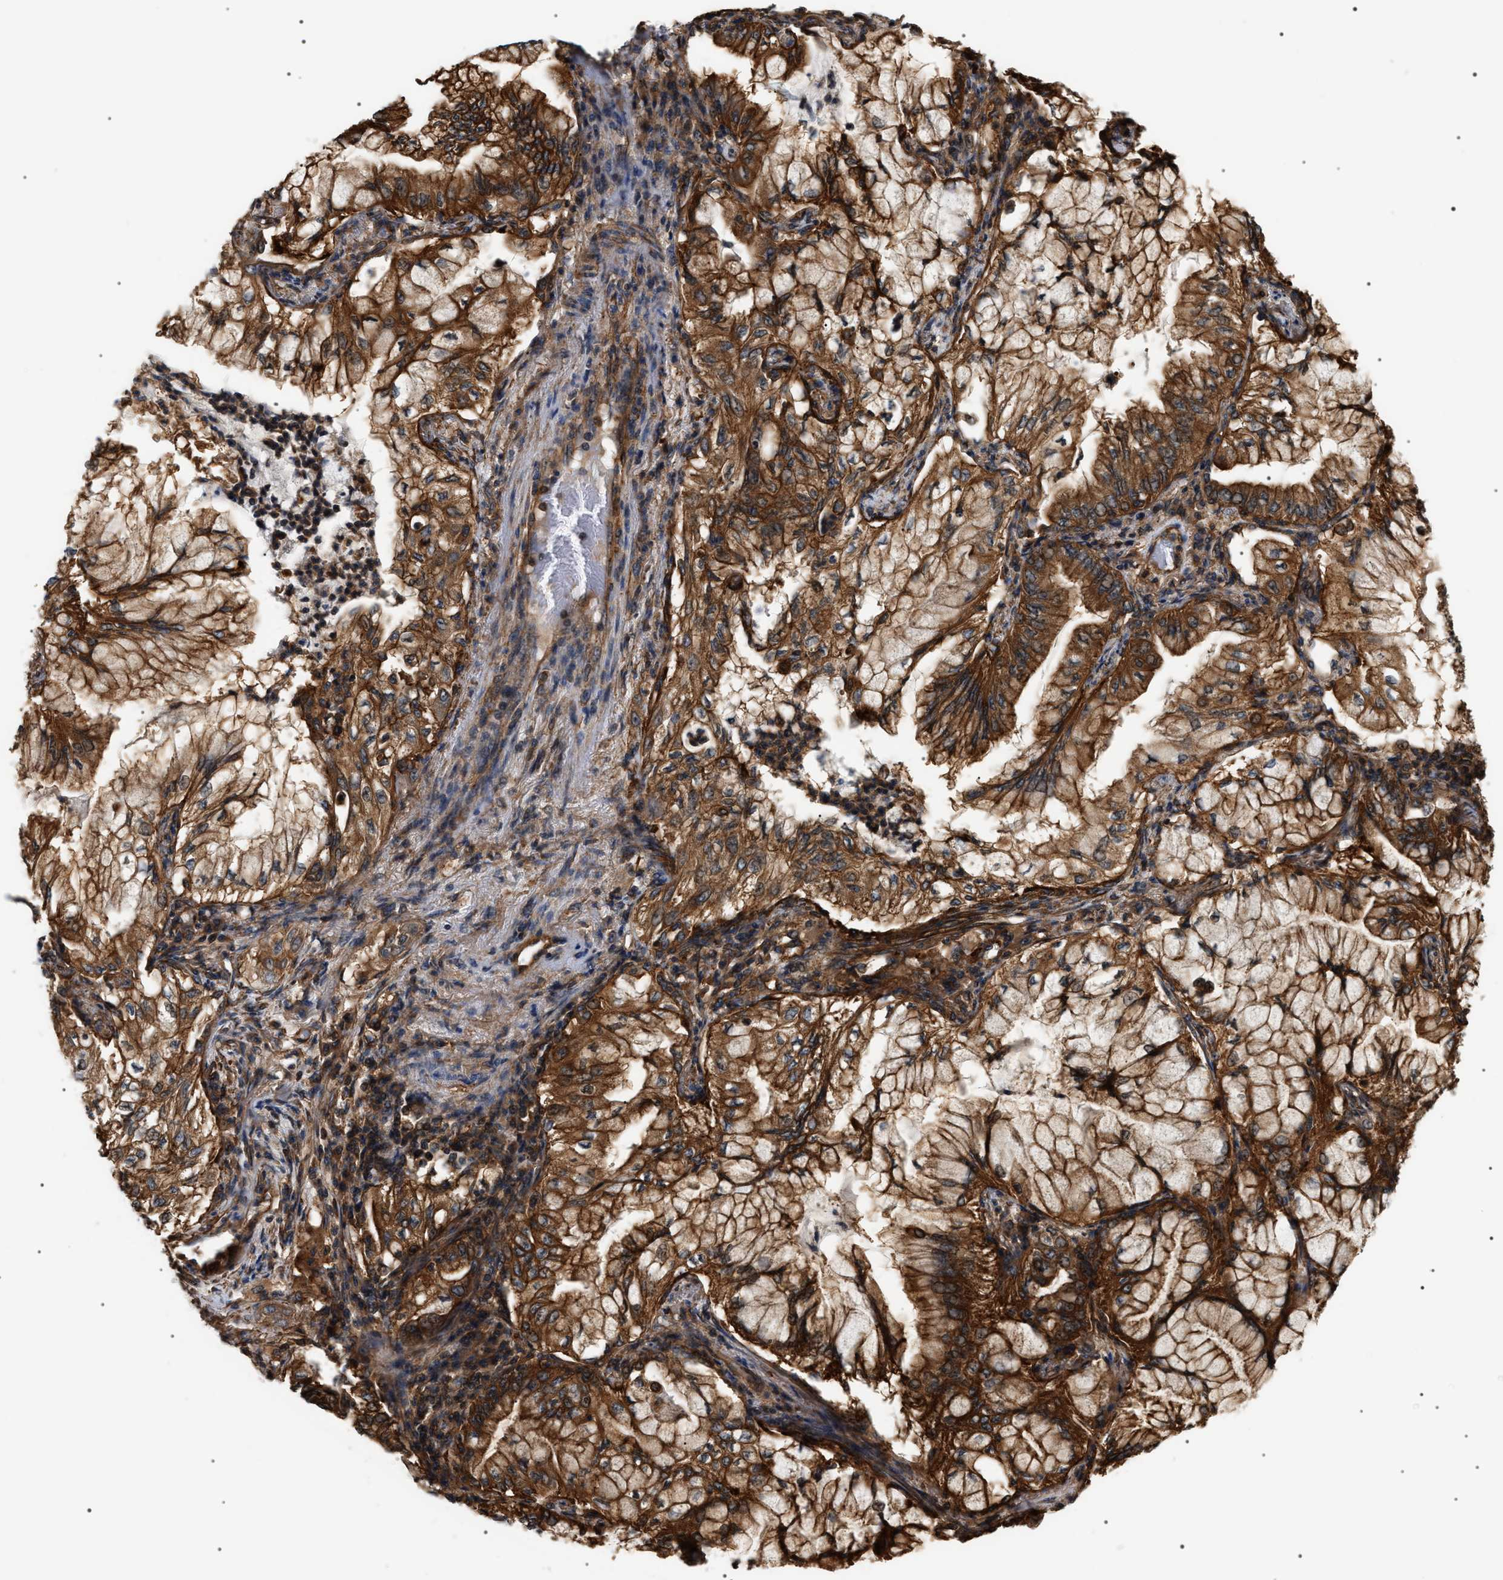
{"staining": {"intensity": "strong", "quantity": ">75%", "location": "cytoplasmic/membranous"}, "tissue": "lung cancer", "cell_type": "Tumor cells", "image_type": "cancer", "snomed": [{"axis": "morphology", "description": "Adenocarcinoma, NOS"}, {"axis": "topography", "description": "Lung"}], "caption": "Protein expression analysis of human lung cancer (adenocarcinoma) reveals strong cytoplasmic/membranous expression in approximately >75% of tumor cells. Ihc stains the protein in brown and the nuclei are stained blue.", "gene": "SH3GLB2", "patient": {"sex": "female", "age": 70}}